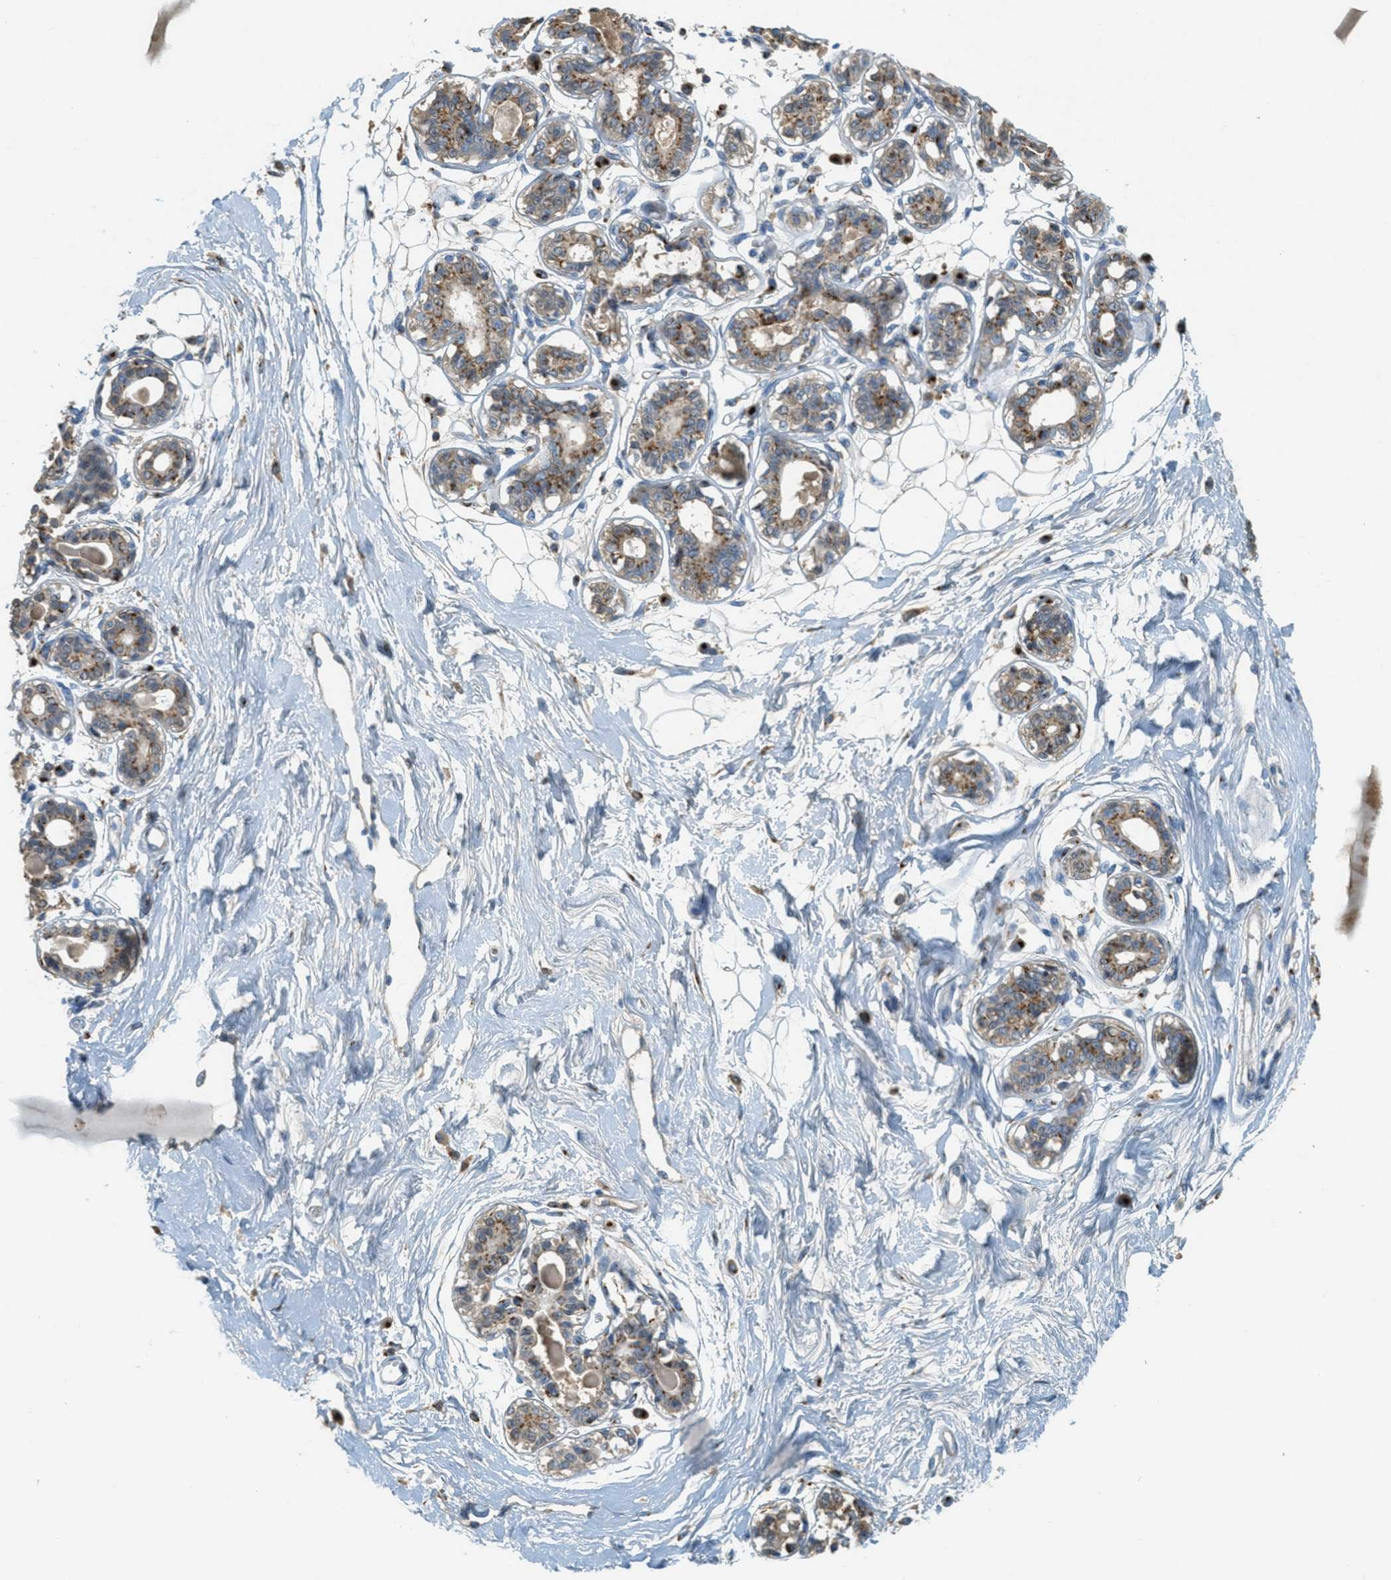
{"staining": {"intensity": "negative", "quantity": "none", "location": "none"}, "tissue": "breast", "cell_type": "Adipocytes", "image_type": "normal", "snomed": [{"axis": "morphology", "description": "Normal tissue, NOS"}, {"axis": "topography", "description": "Breast"}], "caption": "Immunohistochemical staining of unremarkable human breast demonstrates no significant staining in adipocytes.", "gene": "ENTPD4", "patient": {"sex": "female", "age": 45}}